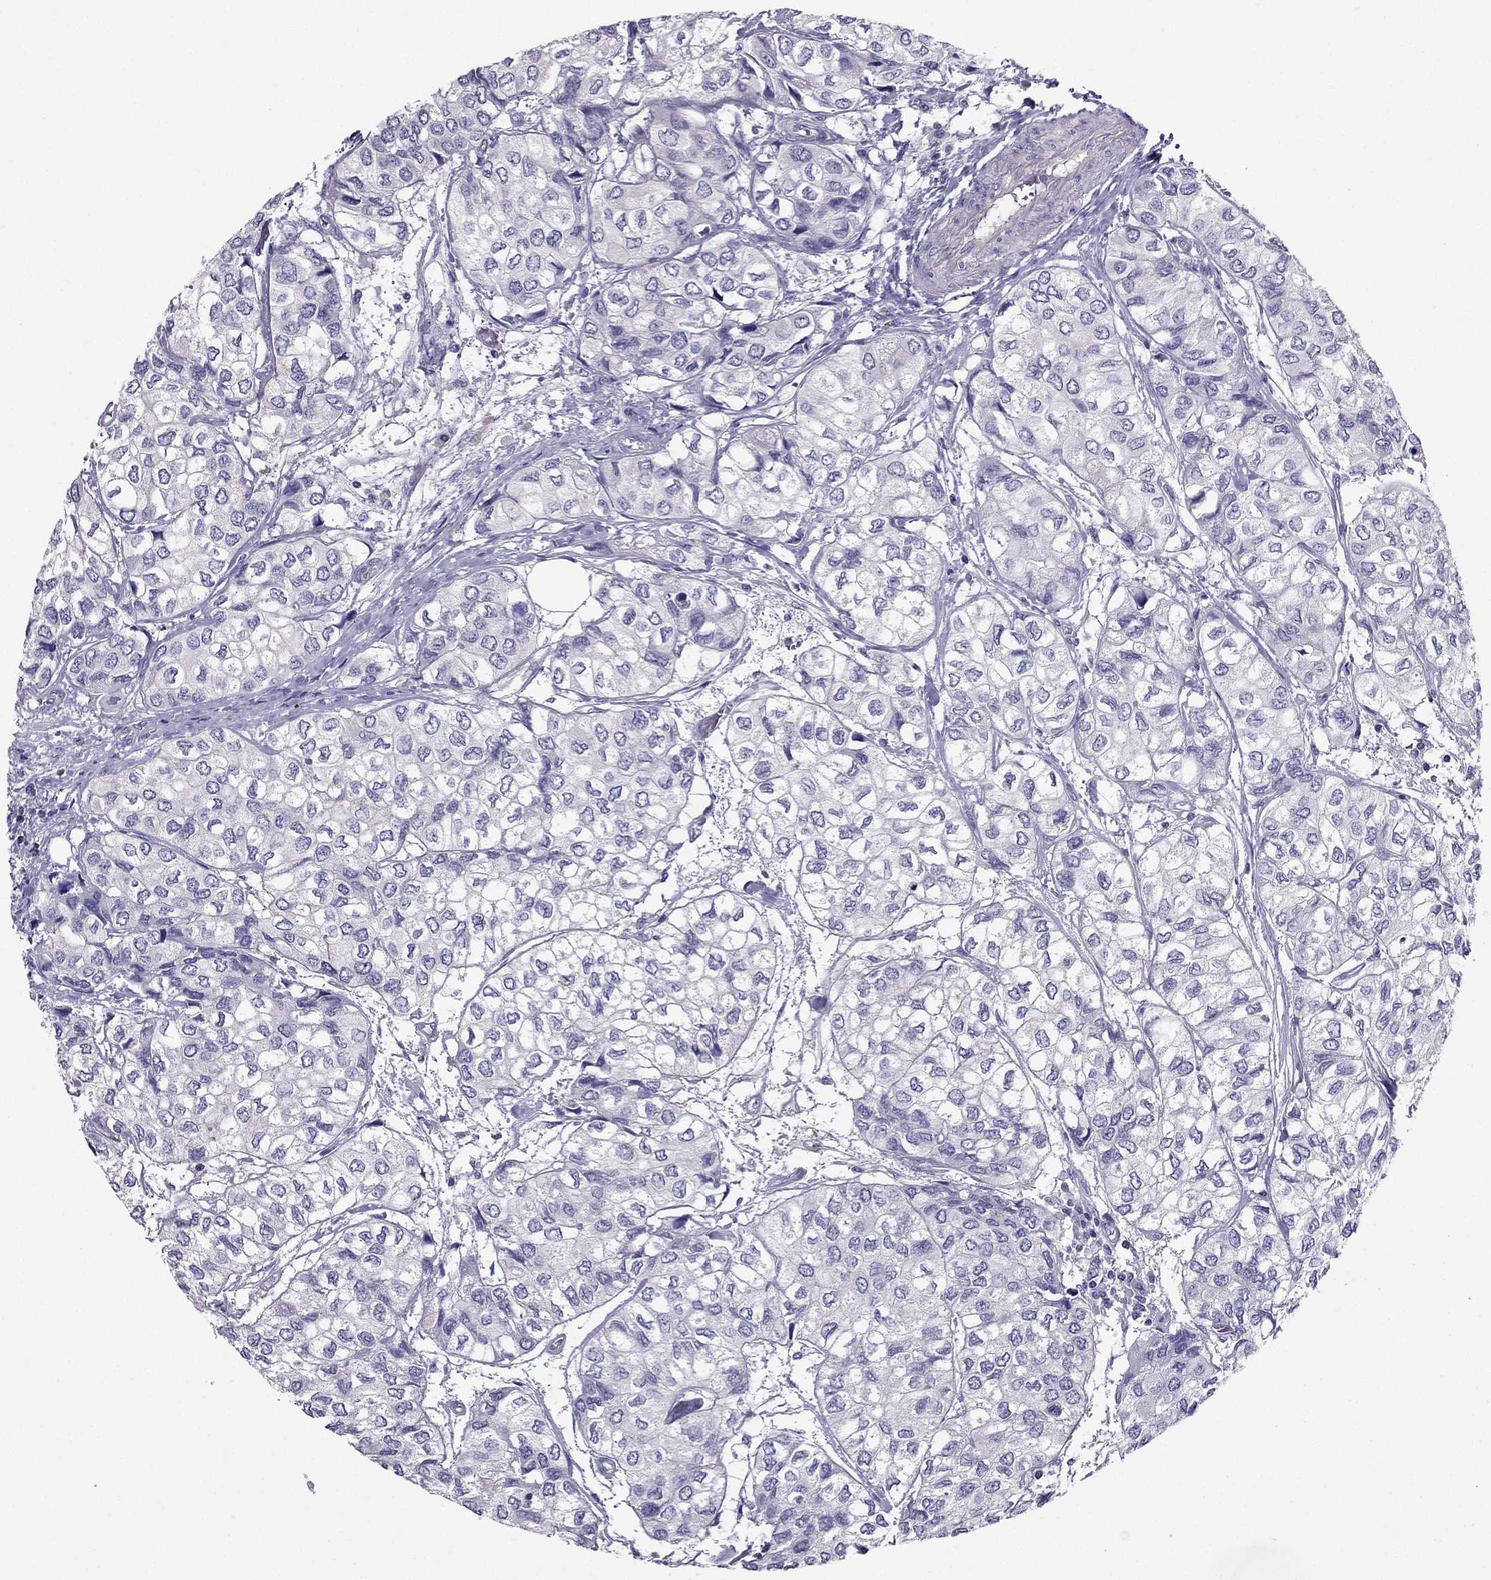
{"staining": {"intensity": "negative", "quantity": "none", "location": "none"}, "tissue": "urothelial cancer", "cell_type": "Tumor cells", "image_type": "cancer", "snomed": [{"axis": "morphology", "description": "Urothelial carcinoma, High grade"}, {"axis": "topography", "description": "Urinary bladder"}], "caption": "Image shows no significant protein positivity in tumor cells of urothelial cancer. Brightfield microscopy of immunohistochemistry stained with DAB (3,3'-diaminobenzidine) (brown) and hematoxylin (blue), captured at high magnification.", "gene": "AAK1", "patient": {"sex": "male", "age": 73}}